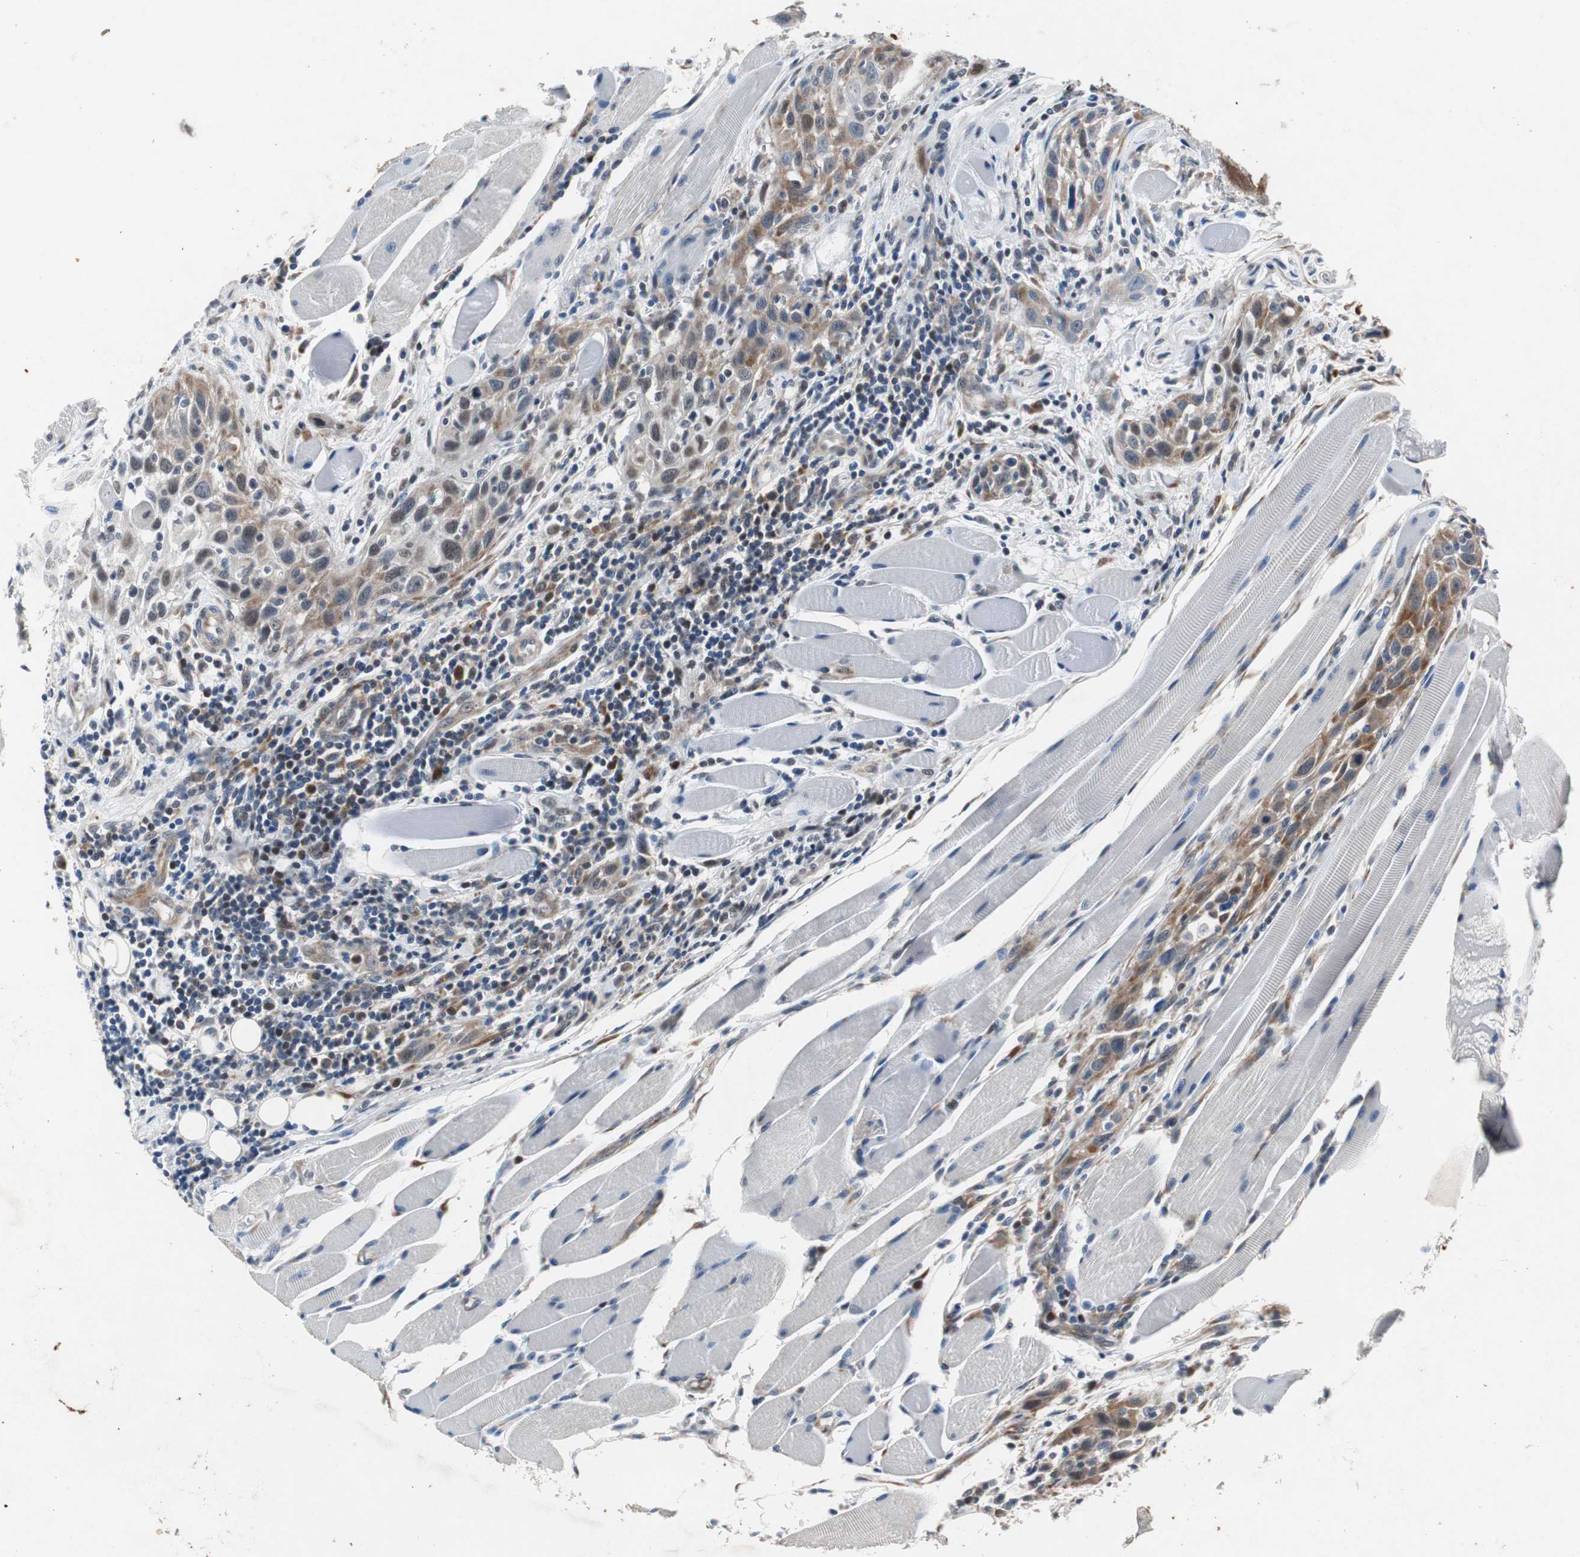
{"staining": {"intensity": "moderate", "quantity": "25%-75%", "location": "cytoplasmic/membranous,nuclear"}, "tissue": "head and neck cancer", "cell_type": "Tumor cells", "image_type": "cancer", "snomed": [{"axis": "morphology", "description": "Squamous cell carcinoma, NOS"}, {"axis": "topography", "description": "Oral tissue"}, {"axis": "topography", "description": "Head-Neck"}], "caption": "A brown stain highlights moderate cytoplasmic/membranous and nuclear positivity of a protein in human head and neck cancer tumor cells.", "gene": "RPL35", "patient": {"sex": "female", "age": 50}}